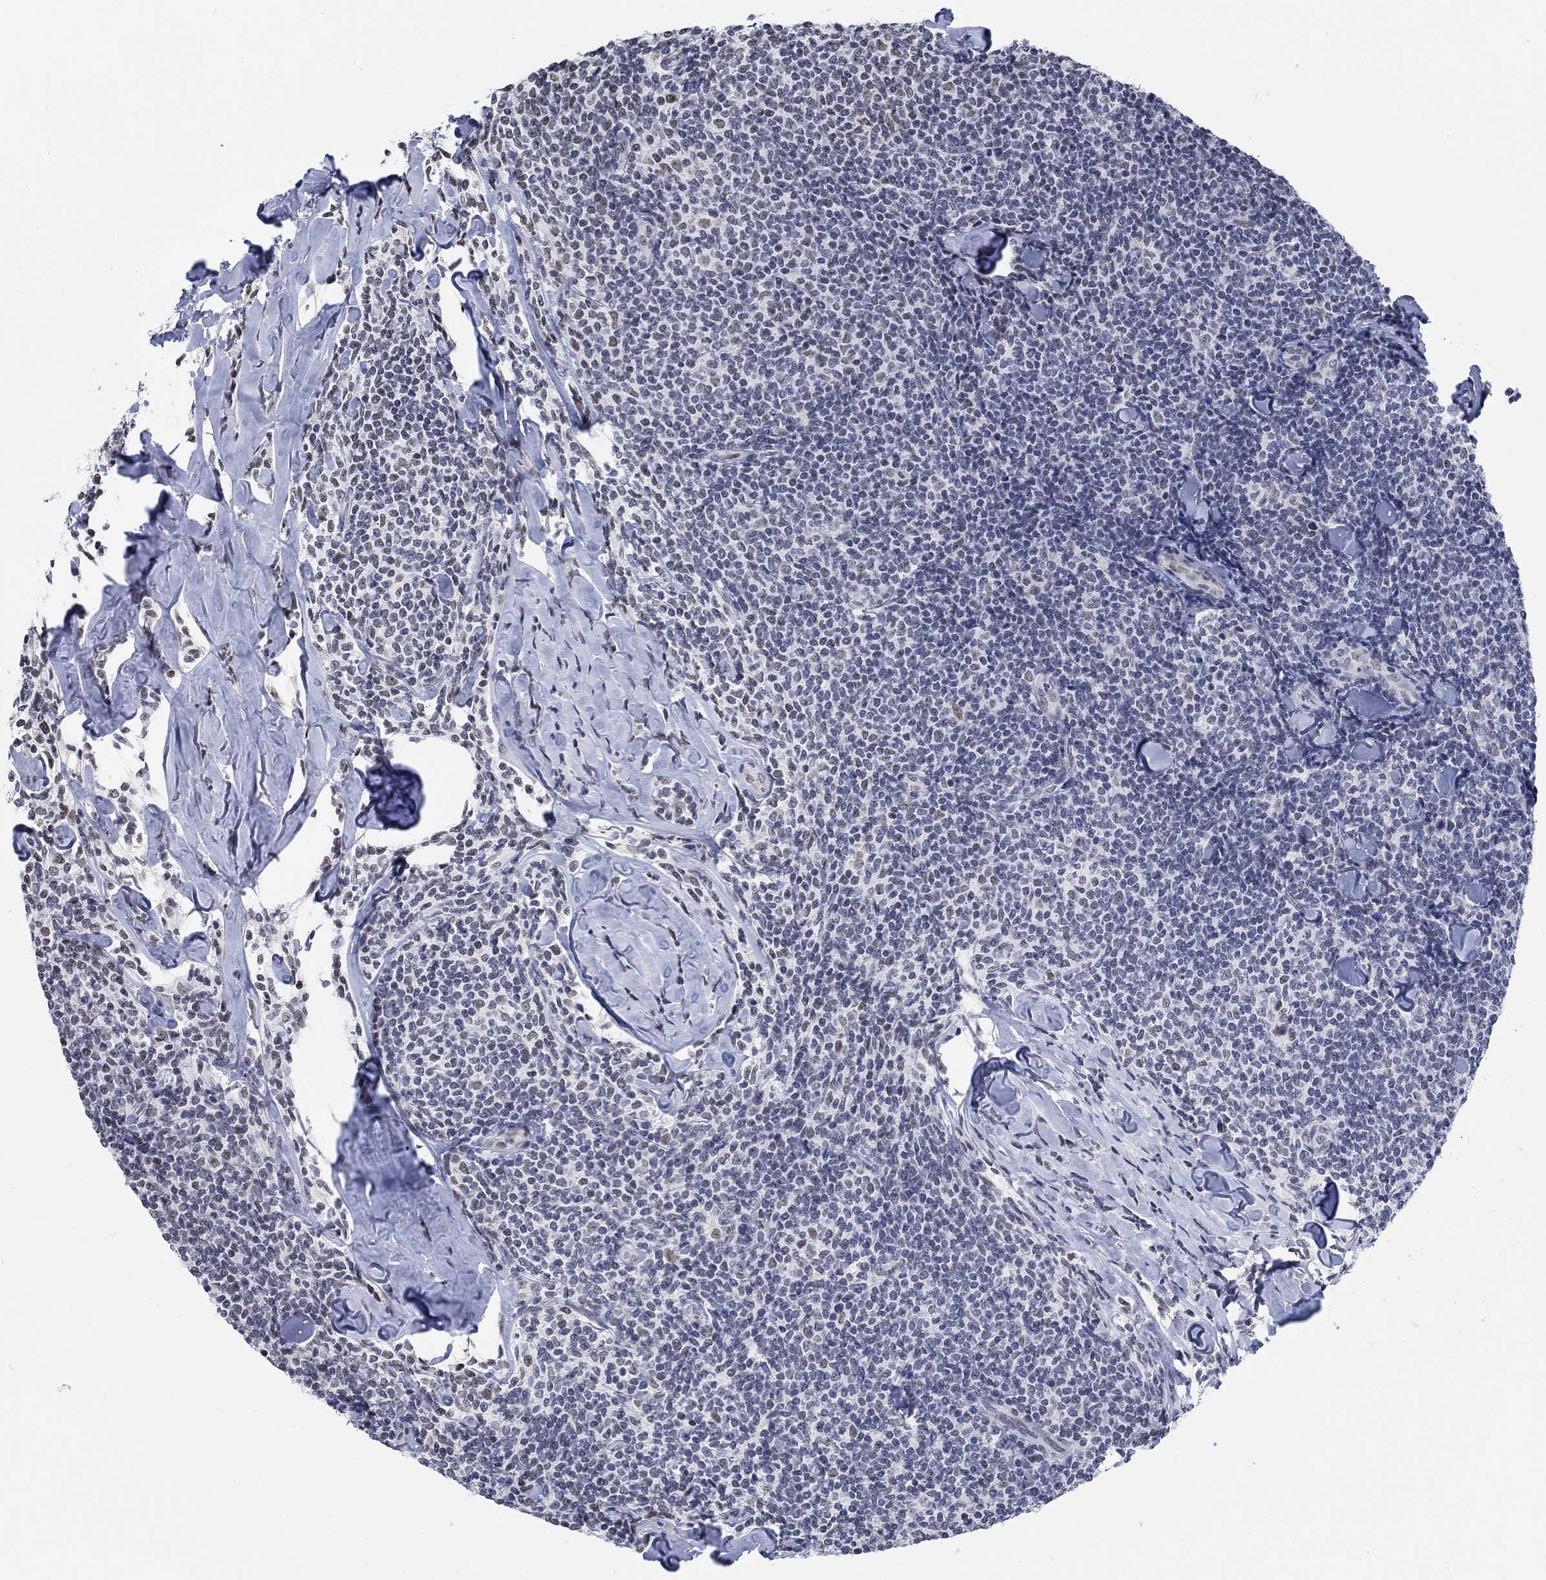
{"staining": {"intensity": "negative", "quantity": "none", "location": "none"}, "tissue": "lymphoma", "cell_type": "Tumor cells", "image_type": "cancer", "snomed": [{"axis": "morphology", "description": "Malignant lymphoma, non-Hodgkin's type, Low grade"}, {"axis": "topography", "description": "Lymph node"}], "caption": "Human lymphoma stained for a protein using IHC reveals no expression in tumor cells.", "gene": "KCNH8", "patient": {"sex": "female", "age": 56}}